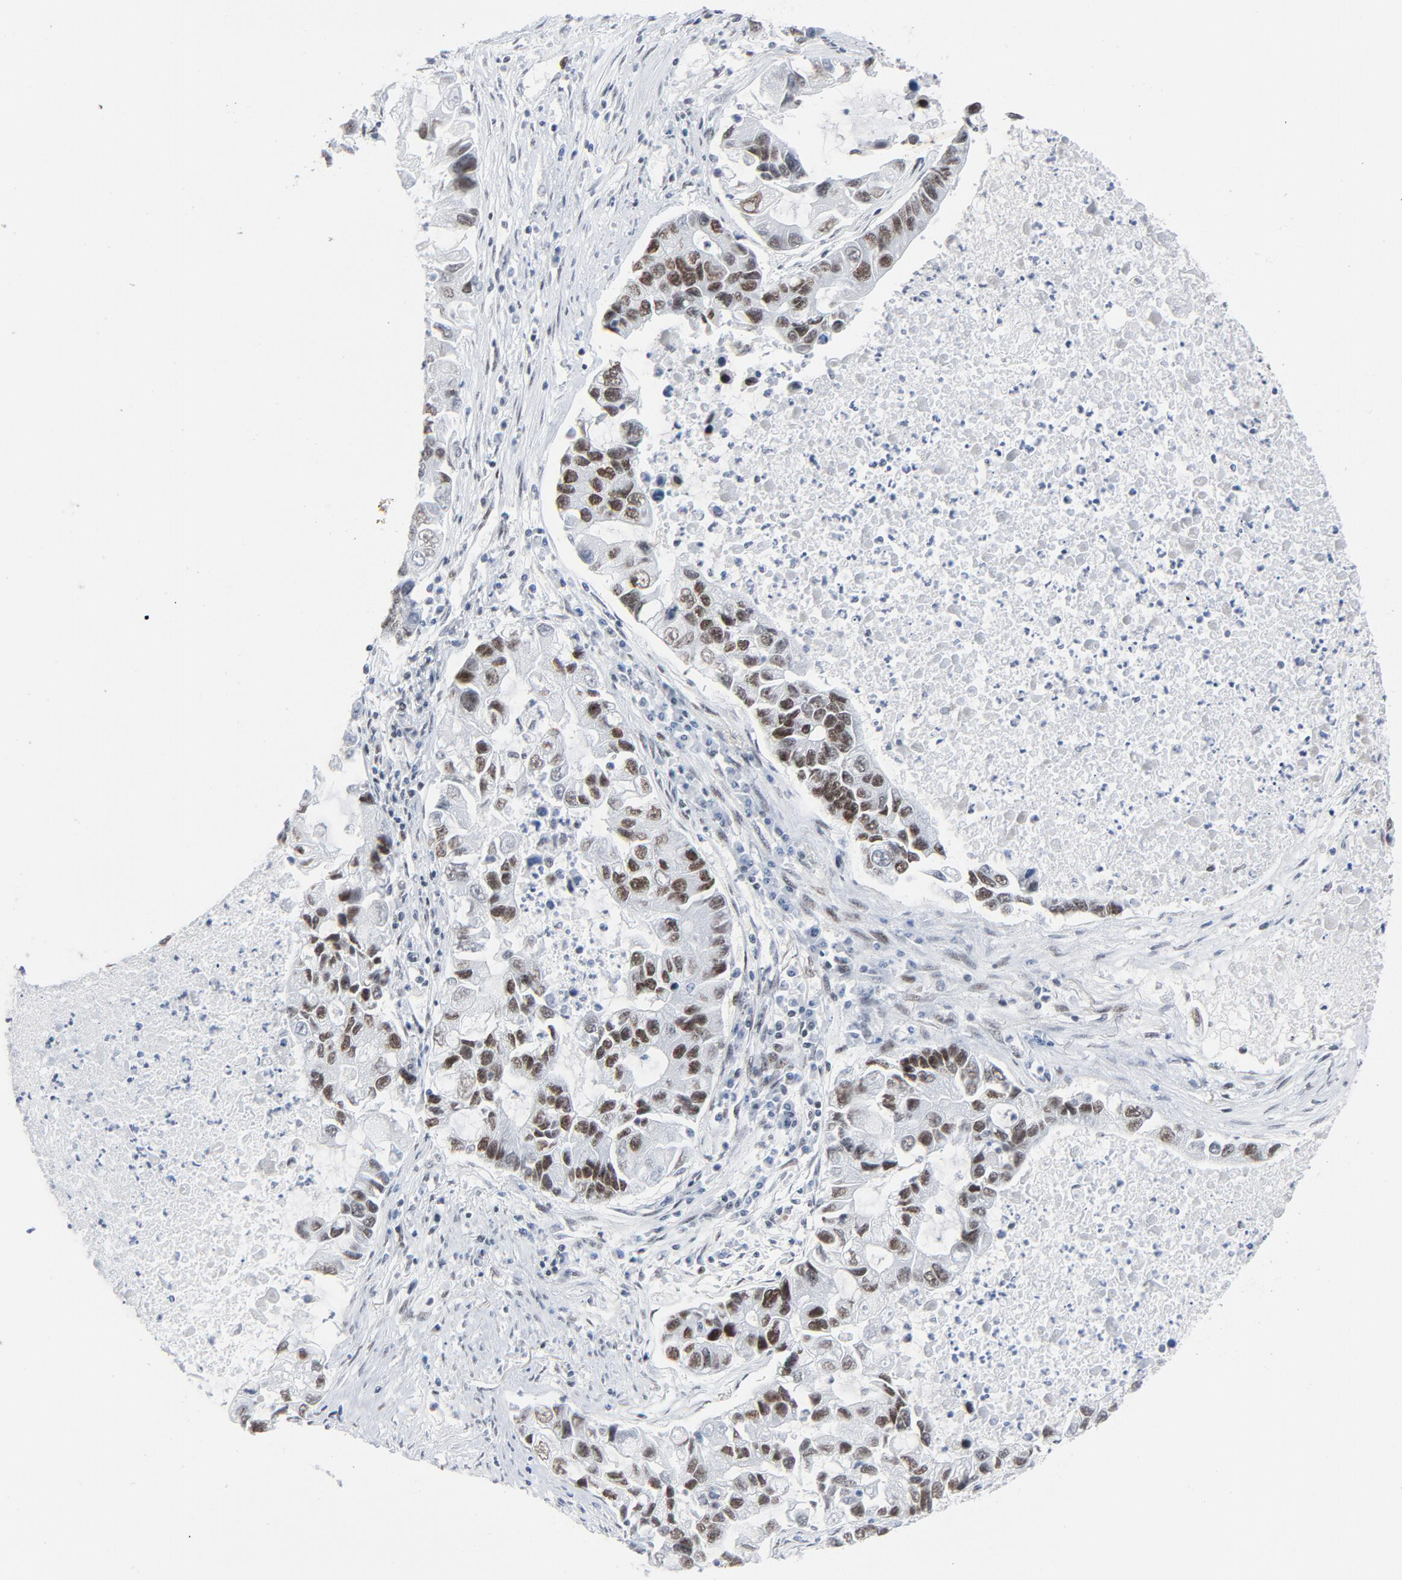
{"staining": {"intensity": "moderate", "quantity": ">75%", "location": "nuclear"}, "tissue": "lung cancer", "cell_type": "Tumor cells", "image_type": "cancer", "snomed": [{"axis": "morphology", "description": "Adenocarcinoma, NOS"}, {"axis": "topography", "description": "Lung"}], "caption": "Tumor cells exhibit medium levels of moderate nuclear expression in approximately >75% of cells in adenocarcinoma (lung). The protein of interest is stained brown, and the nuclei are stained in blue (DAB (3,3'-diaminobenzidine) IHC with brightfield microscopy, high magnification).", "gene": "HSF1", "patient": {"sex": "female", "age": 51}}